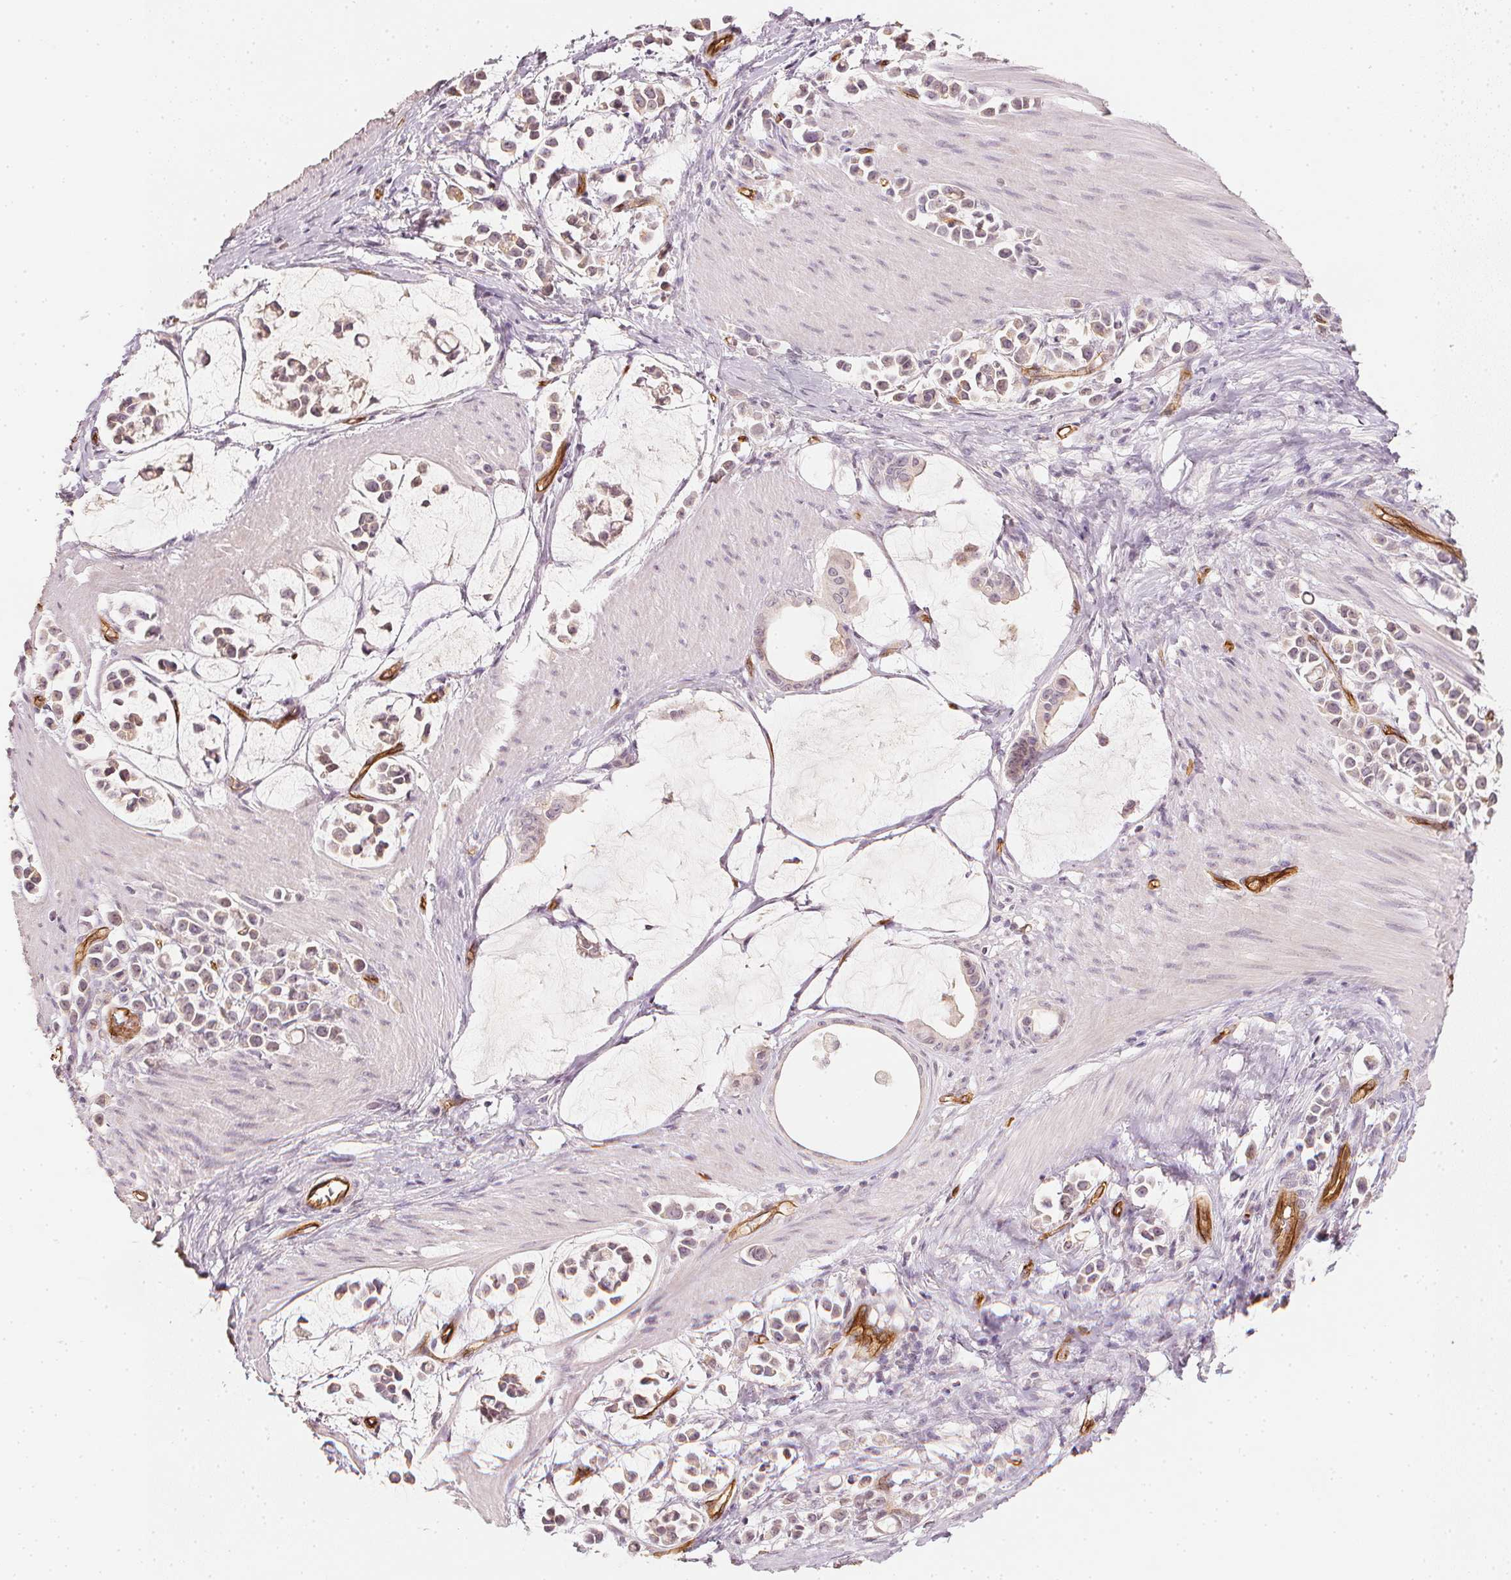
{"staining": {"intensity": "negative", "quantity": "none", "location": "none"}, "tissue": "stomach cancer", "cell_type": "Tumor cells", "image_type": "cancer", "snomed": [{"axis": "morphology", "description": "Adenocarcinoma, NOS"}, {"axis": "topography", "description": "Stomach"}], "caption": "Tumor cells show no significant protein staining in stomach cancer (adenocarcinoma).", "gene": "CIB1", "patient": {"sex": "male", "age": 82}}